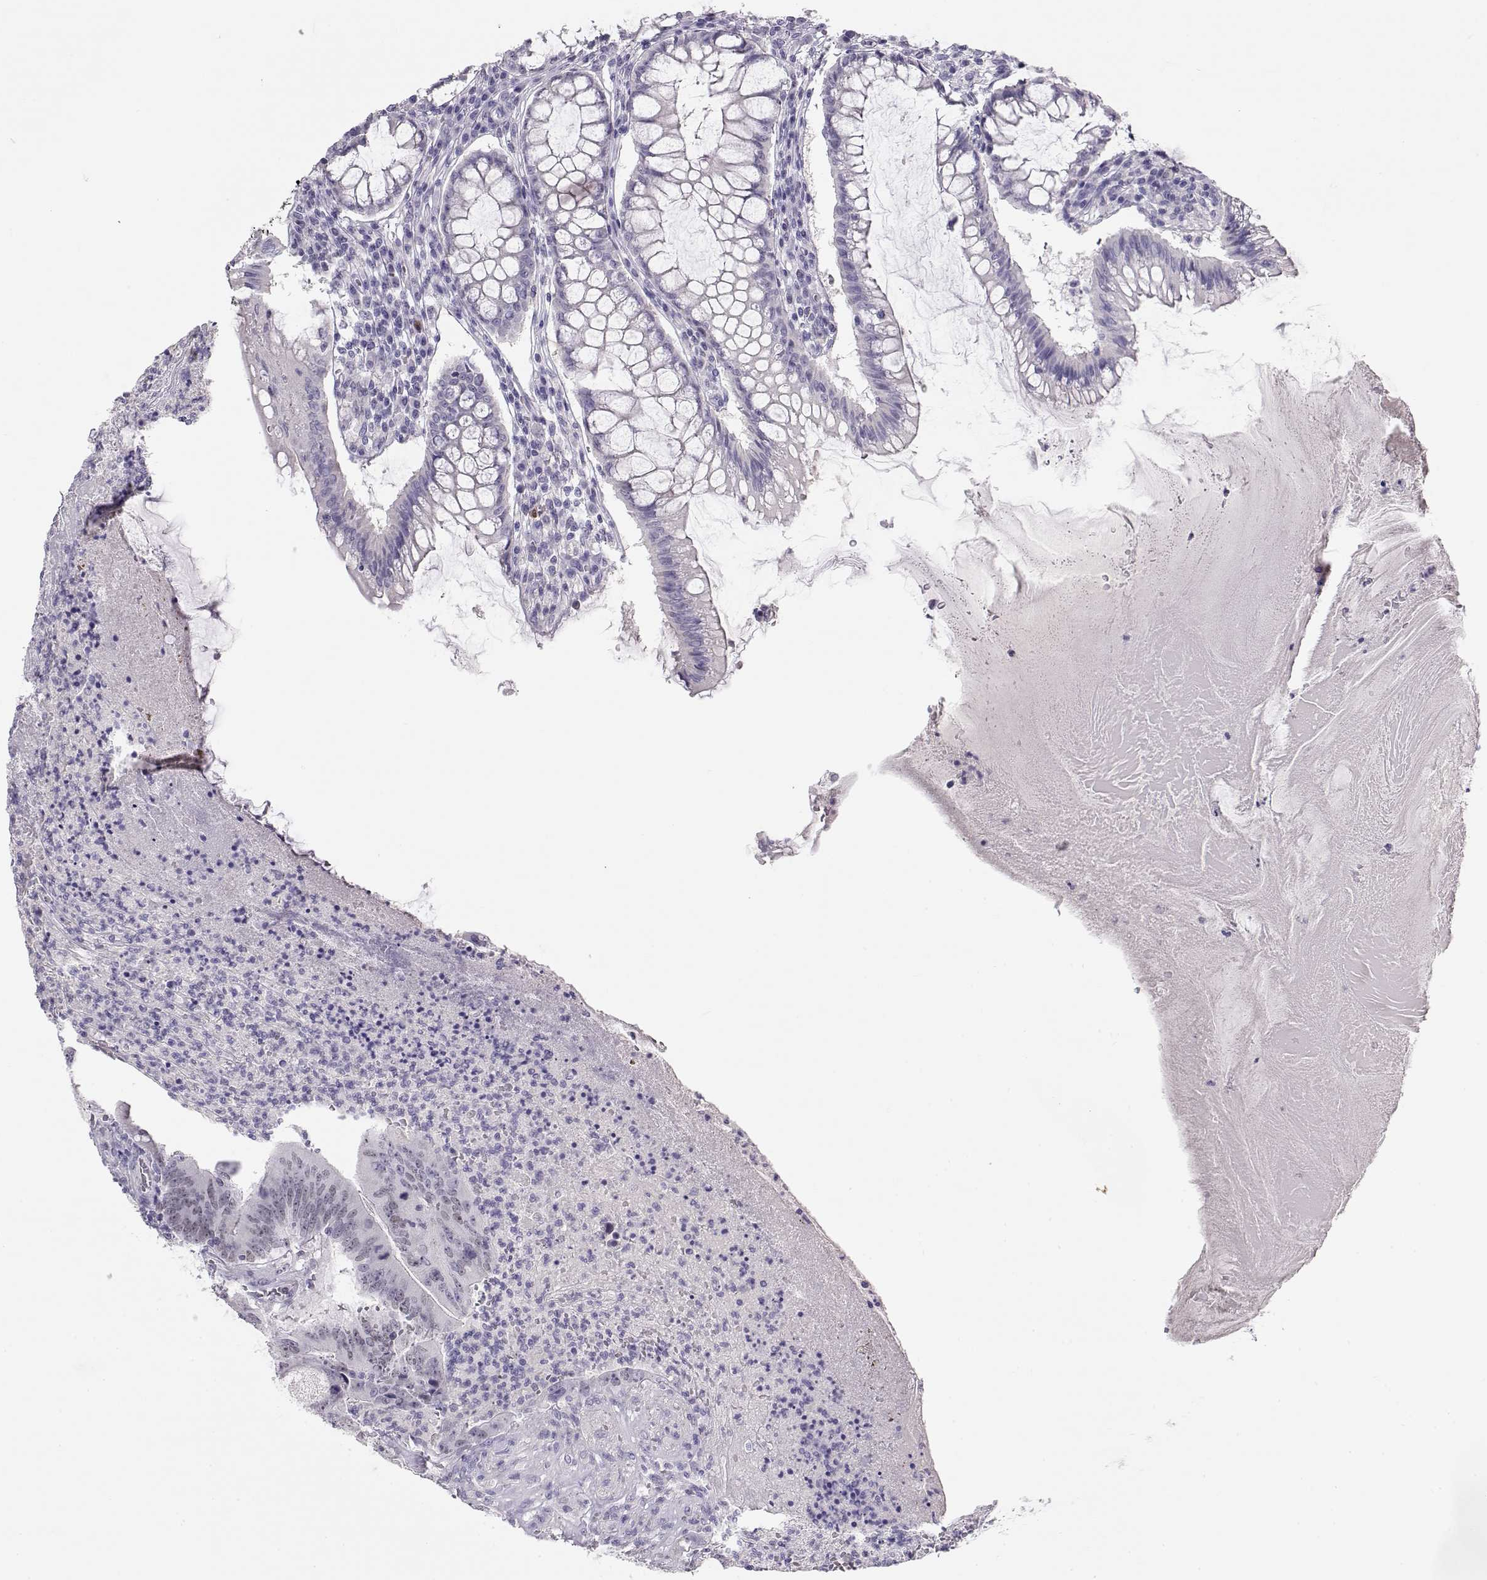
{"staining": {"intensity": "negative", "quantity": "none", "location": "none"}, "tissue": "colorectal cancer", "cell_type": "Tumor cells", "image_type": "cancer", "snomed": [{"axis": "morphology", "description": "Adenocarcinoma, NOS"}, {"axis": "topography", "description": "Colon"}], "caption": "Tumor cells are negative for protein expression in human colorectal adenocarcinoma. (Stains: DAB (3,3'-diaminobenzidine) immunohistochemistry (IHC) with hematoxylin counter stain, Microscopy: brightfield microscopy at high magnification).", "gene": "OPN5", "patient": {"sex": "female", "age": 70}}